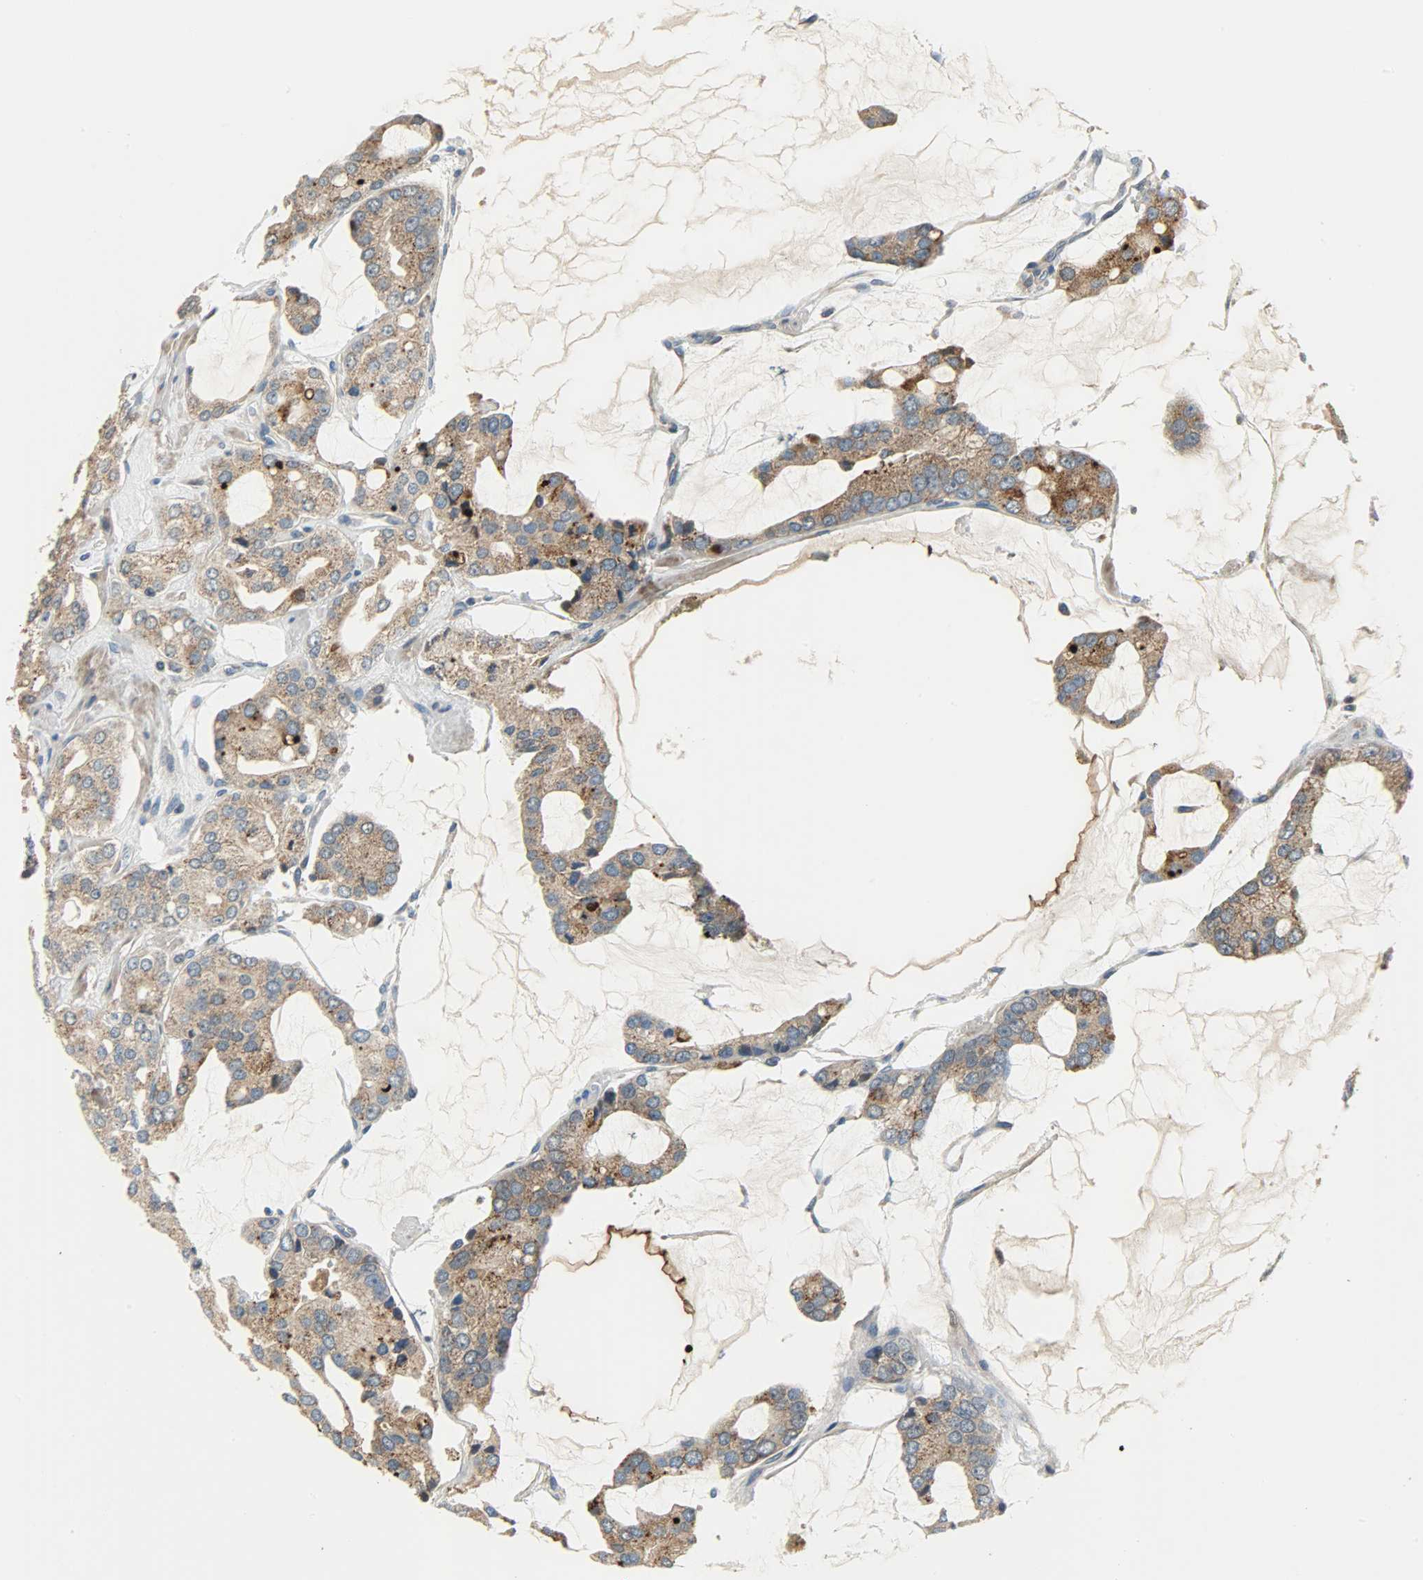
{"staining": {"intensity": "moderate", "quantity": ">75%", "location": "cytoplasmic/membranous"}, "tissue": "prostate cancer", "cell_type": "Tumor cells", "image_type": "cancer", "snomed": [{"axis": "morphology", "description": "Adenocarcinoma, High grade"}, {"axis": "topography", "description": "Prostate"}], "caption": "This is an image of IHC staining of prostate high-grade adenocarcinoma, which shows moderate staining in the cytoplasmic/membranous of tumor cells.", "gene": "PPP1R1B", "patient": {"sex": "male", "age": 67}}